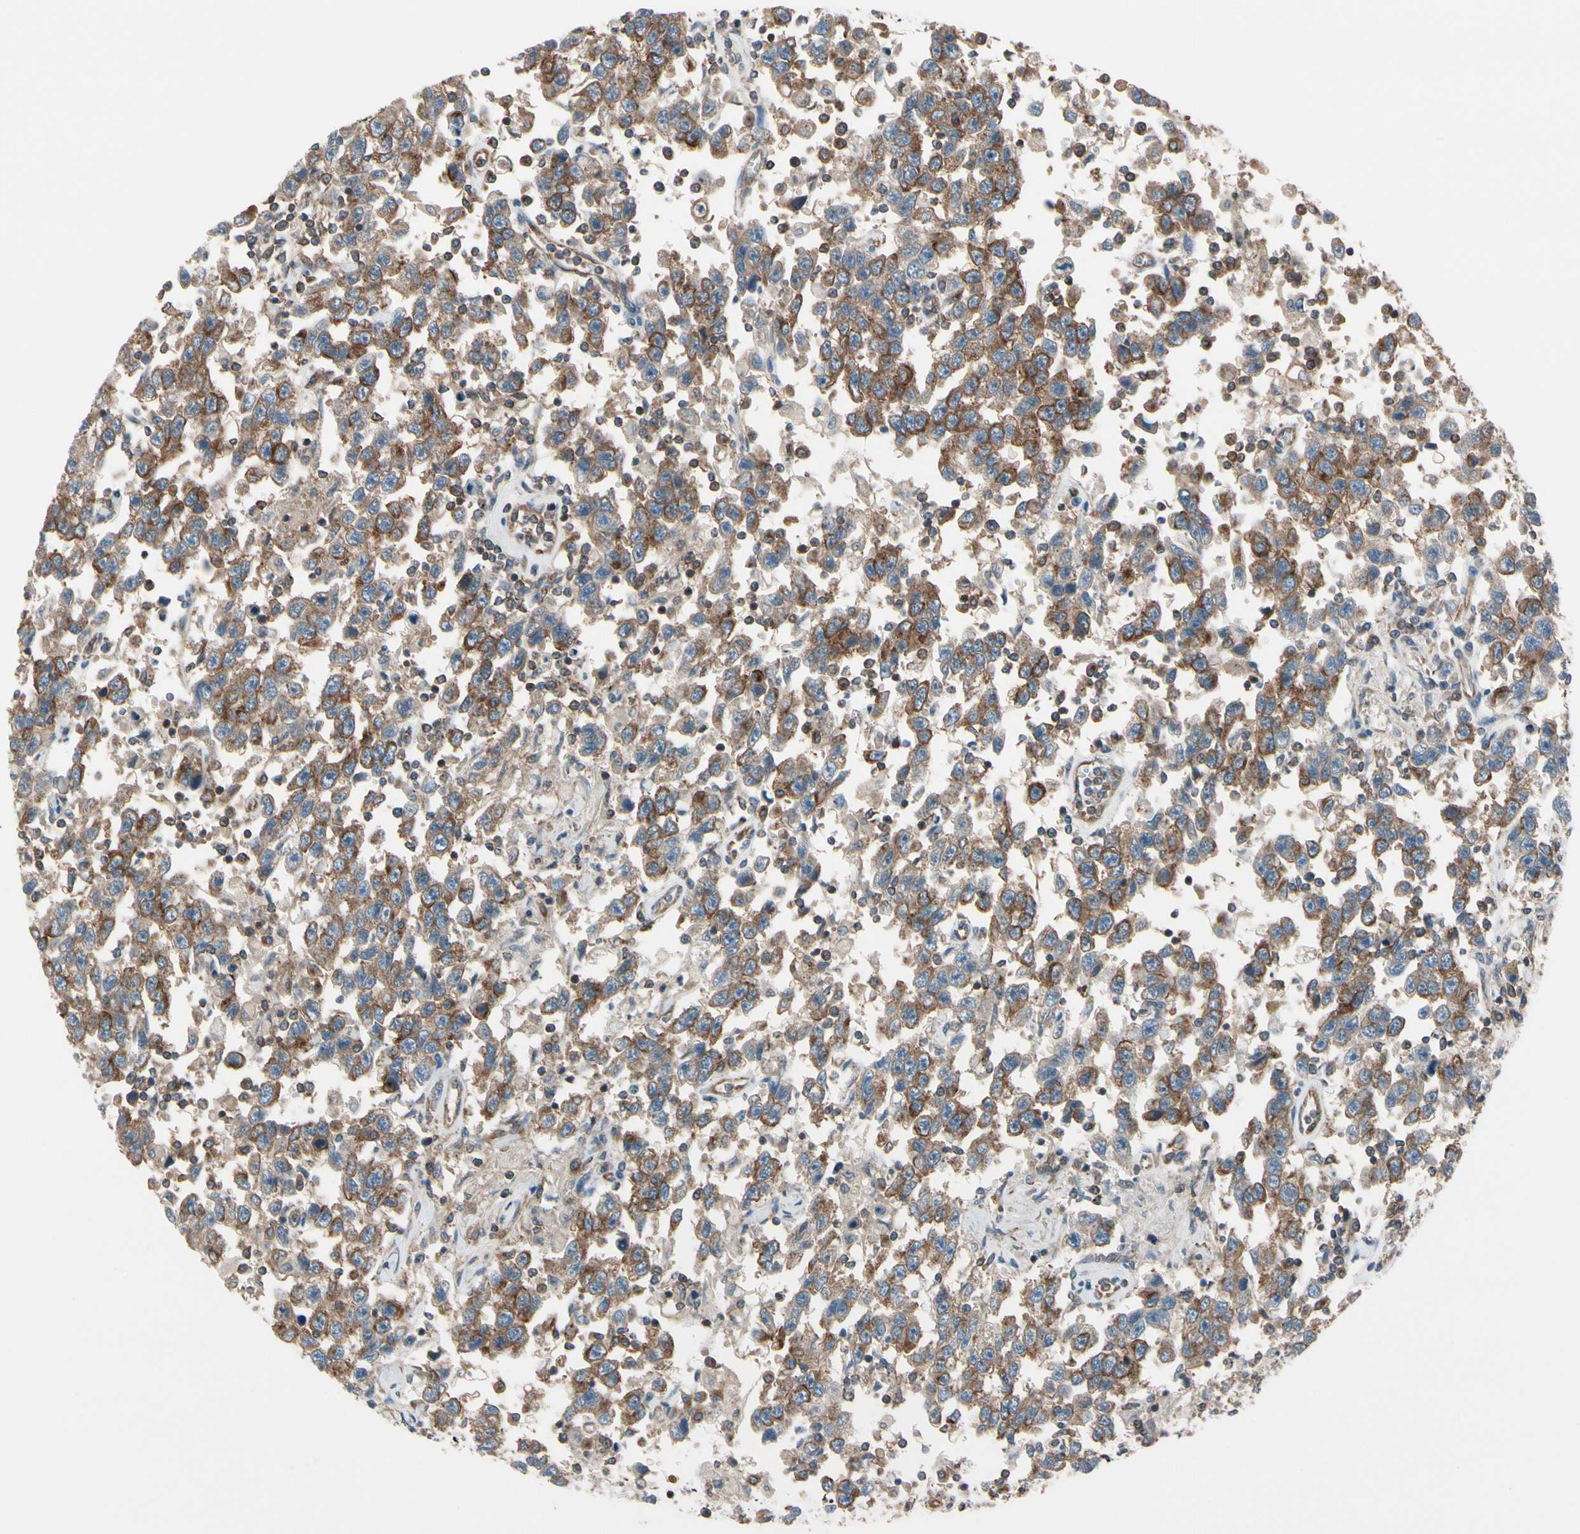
{"staining": {"intensity": "moderate", "quantity": ">75%", "location": "cytoplasmic/membranous"}, "tissue": "testis cancer", "cell_type": "Tumor cells", "image_type": "cancer", "snomed": [{"axis": "morphology", "description": "Seminoma, NOS"}, {"axis": "topography", "description": "Testis"}], "caption": "Immunohistochemistry (IHC) (DAB) staining of testis seminoma demonstrates moderate cytoplasmic/membranous protein positivity in approximately >75% of tumor cells.", "gene": "EPS15", "patient": {"sex": "male", "age": 41}}